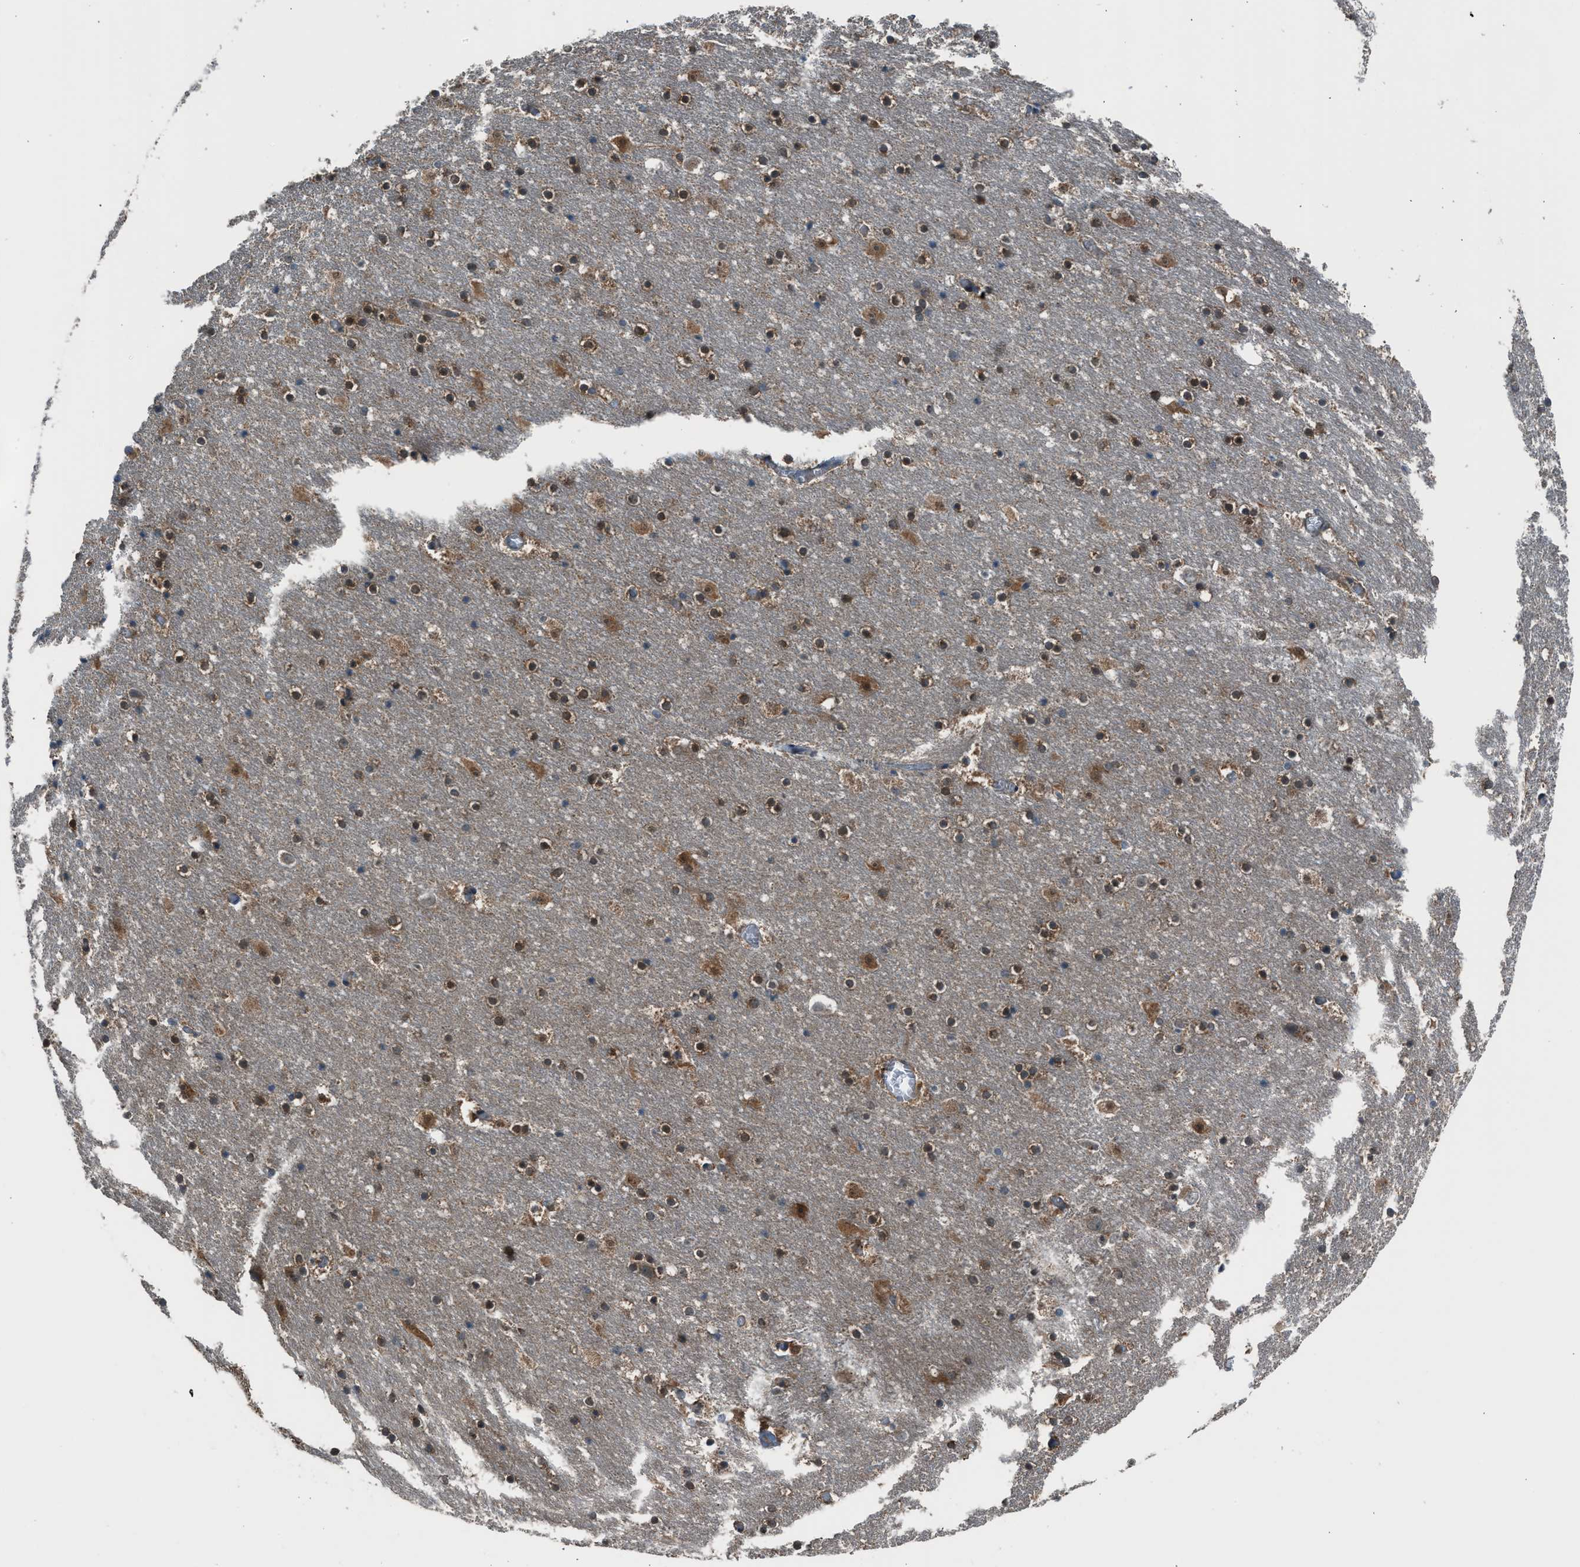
{"staining": {"intensity": "moderate", "quantity": ">75%", "location": "cytoplasmic/membranous,nuclear"}, "tissue": "hippocampus", "cell_type": "Glial cells", "image_type": "normal", "snomed": [{"axis": "morphology", "description": "Normal tissue, NOS"}, {"axis": "topography", "description": "Hippocampus"}], "caption": "A medium amount of moderate cytoplasmic/membranous,nuclear positivity is appreciated in approximately >75% of glial cells in benign hippocampus. (Brightfield microscopy of DAB IHC at high magnification).", "gene": "LMLN", "patient": {"sex": "male", "age": 45}}